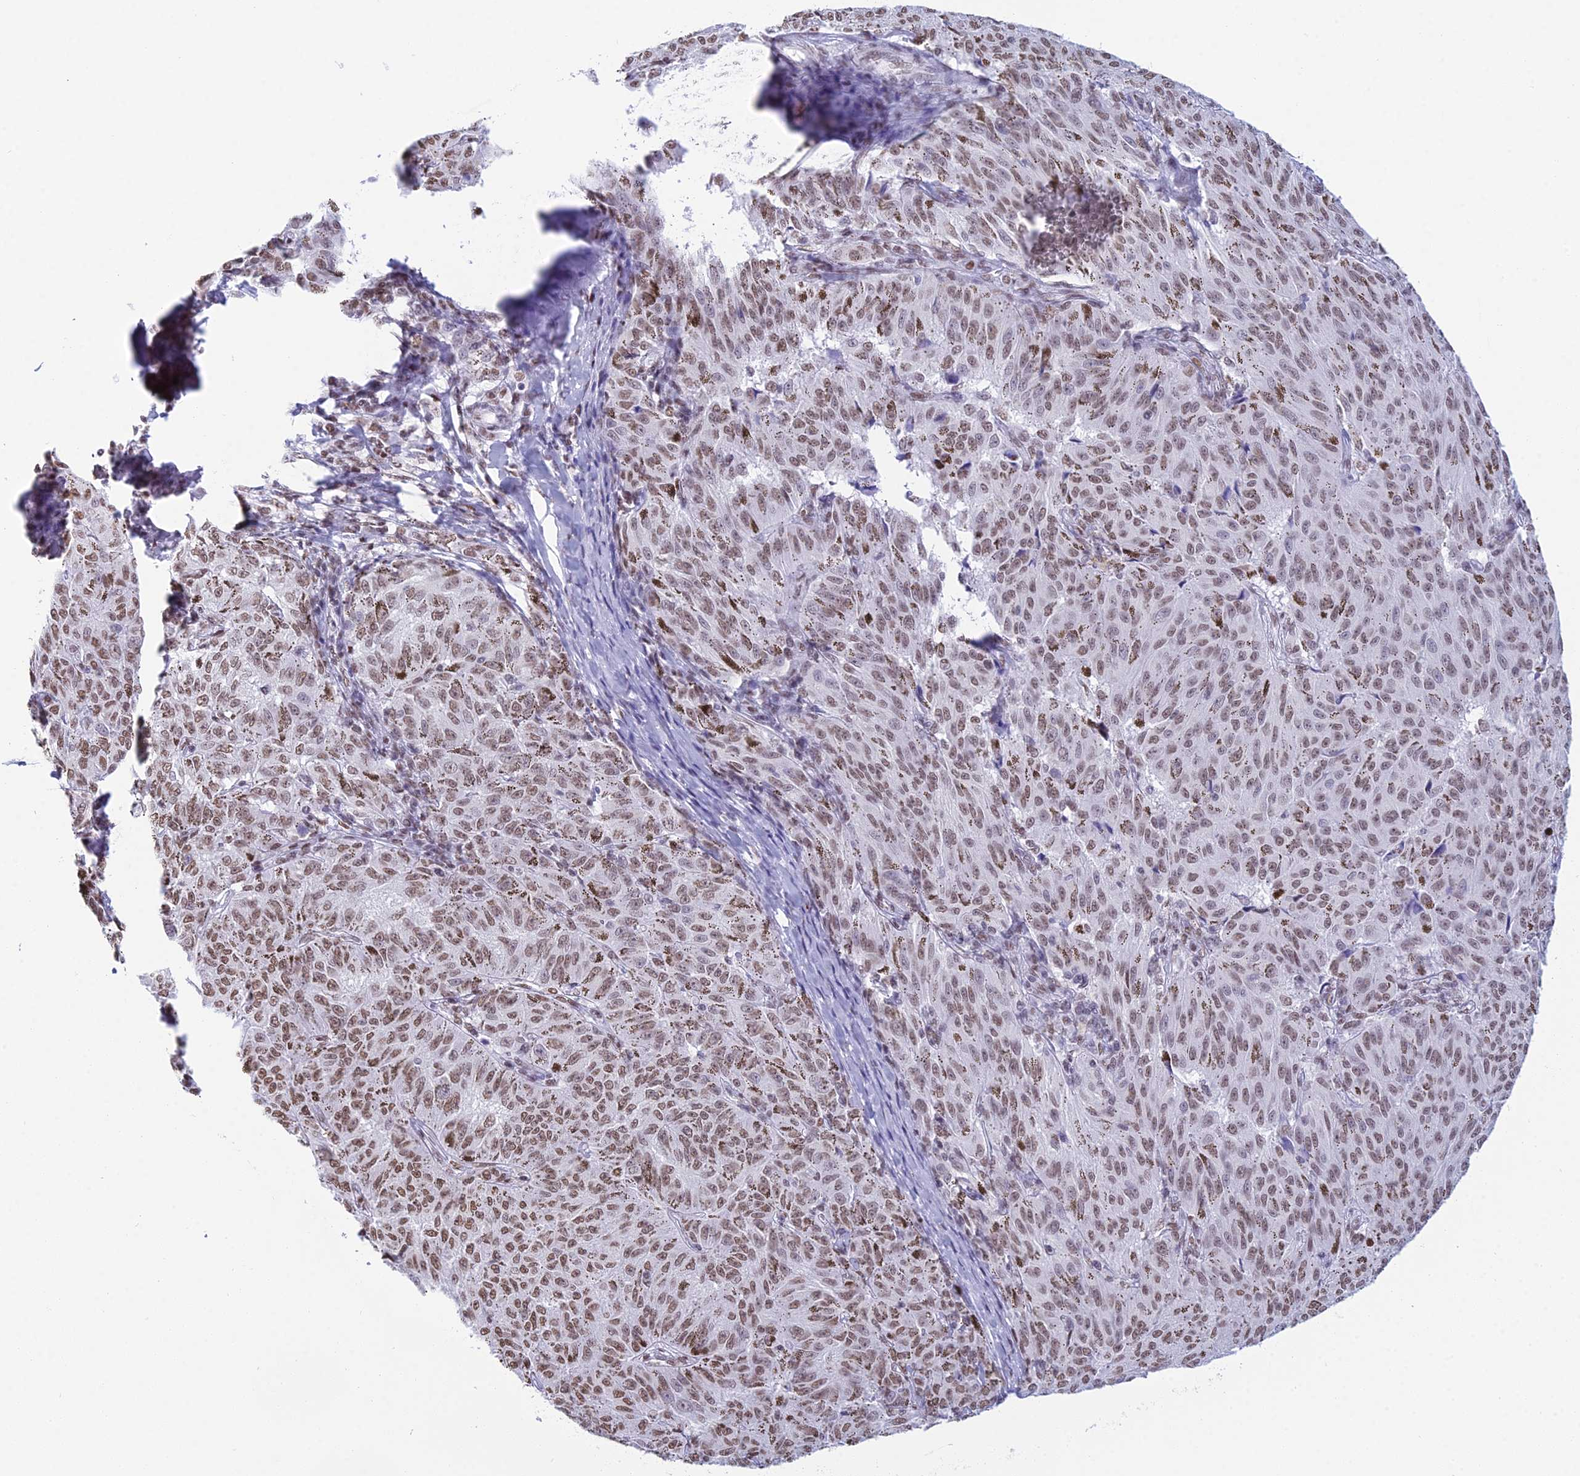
{"staining": {"intensity": "moderate", "quantity": ">75%", "location": "nuclear"}, "tissue": "melanoma", "cell_type": "Tumor cells", "image_type": "cancer", "snomed": [{"axis": "morphology", "description": "Malignant melanoma, NOS"}, {"axis": "topography", "description": "Skin"}], "caption": "The micrograph displays a brown stain indicating the presence of a protein in the nuclear of tumor cells in melanoma.", "gene": "CDC26", "patient": {"sex": "female", "age": 72}}